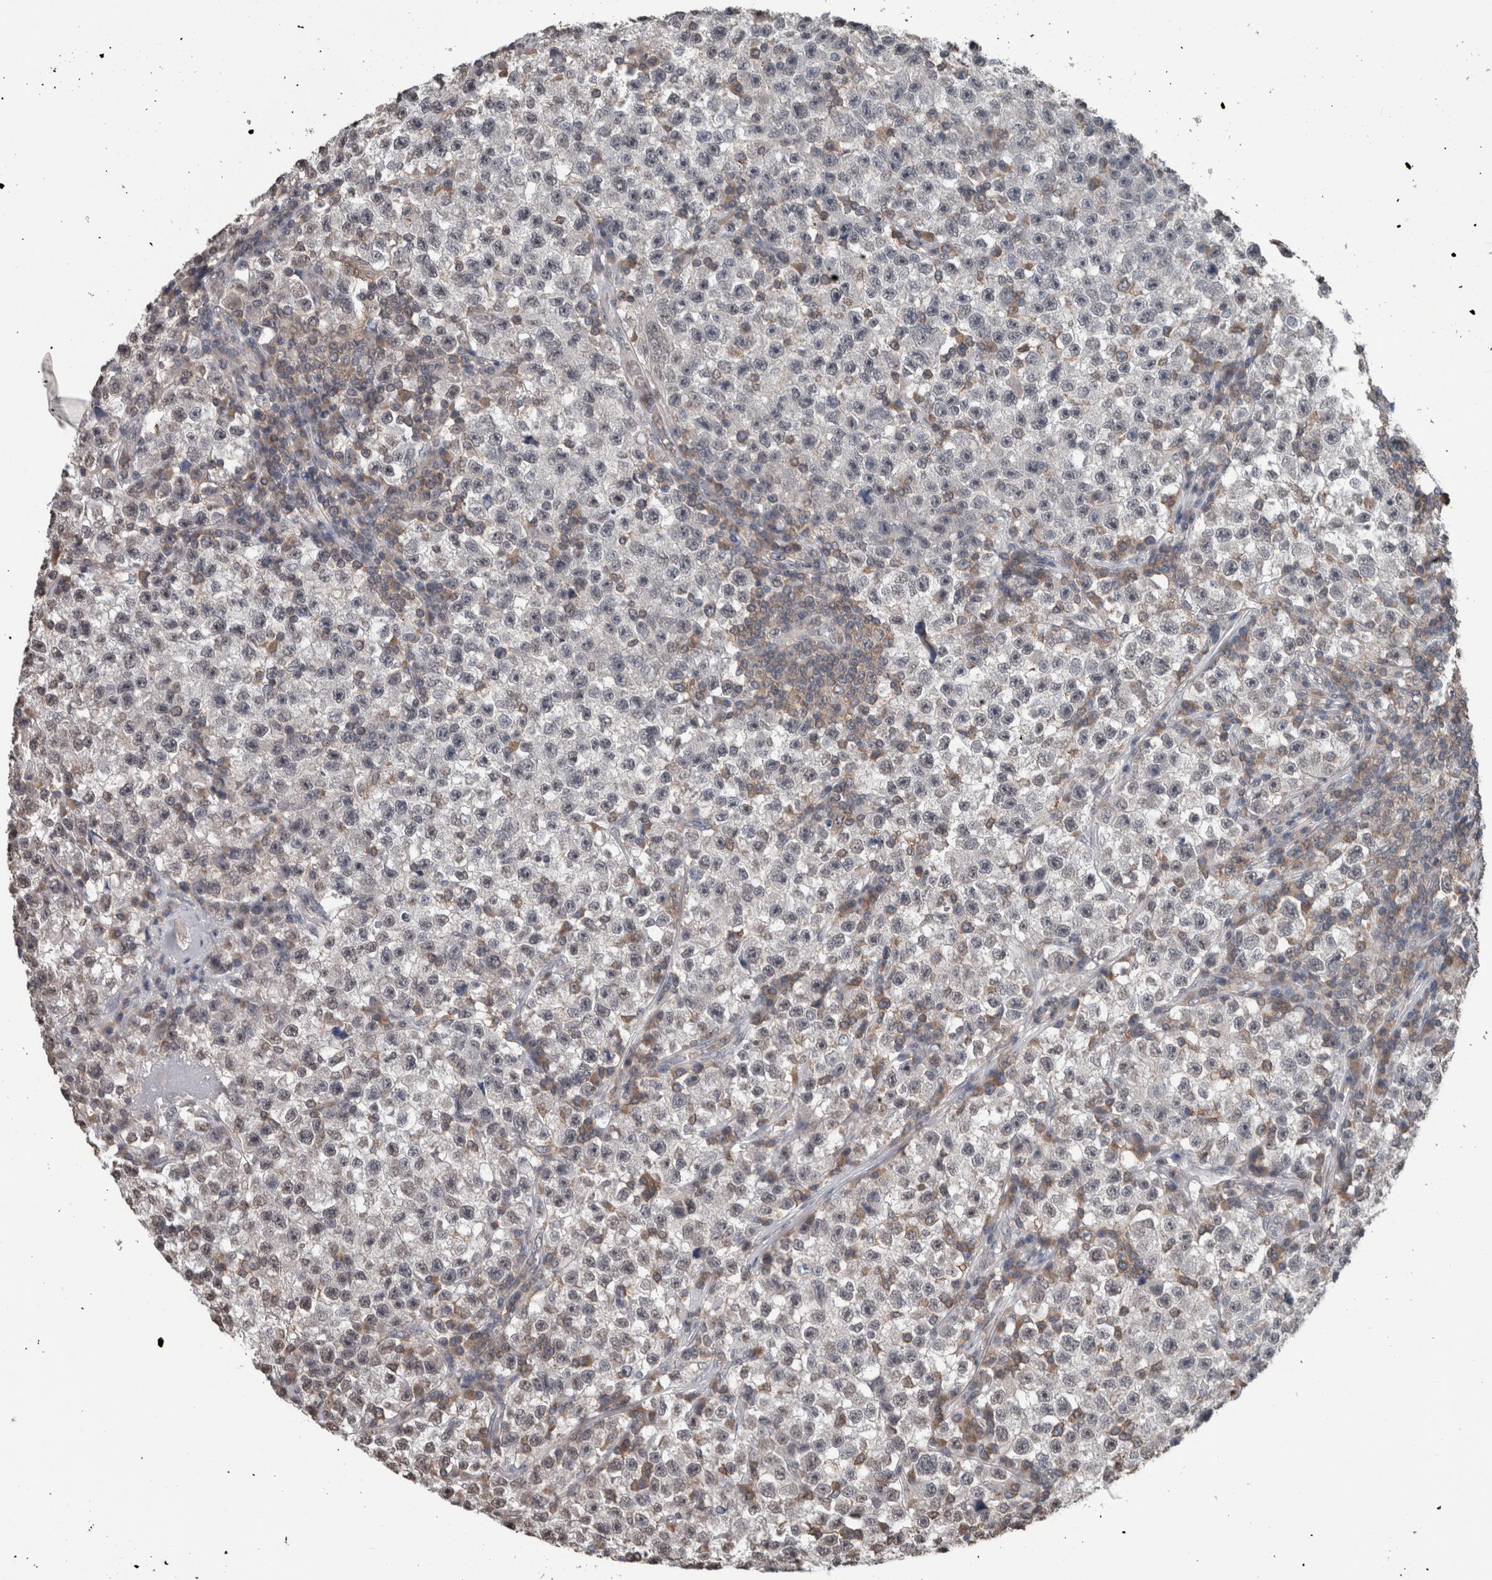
{"staining": {"intensity": "weak", "quantity": "<25%", "location": "nuclear"}, "tissue": "testis cancer", "cell_type": "Tumor cells", "image_type": "cancer", "snomed": [{"axis": "morphology", "description": "Seminoma, NOS"}, {"axis": "topography", "description": "Testis"}], "caption": "IHC micrograph of neoplastic tissue: human testis seminoma stained with DAB reveals no significant protein positivity in tumor cells.", "gene": "MAFF", "patient": {"sex": "male", "age": 22}}